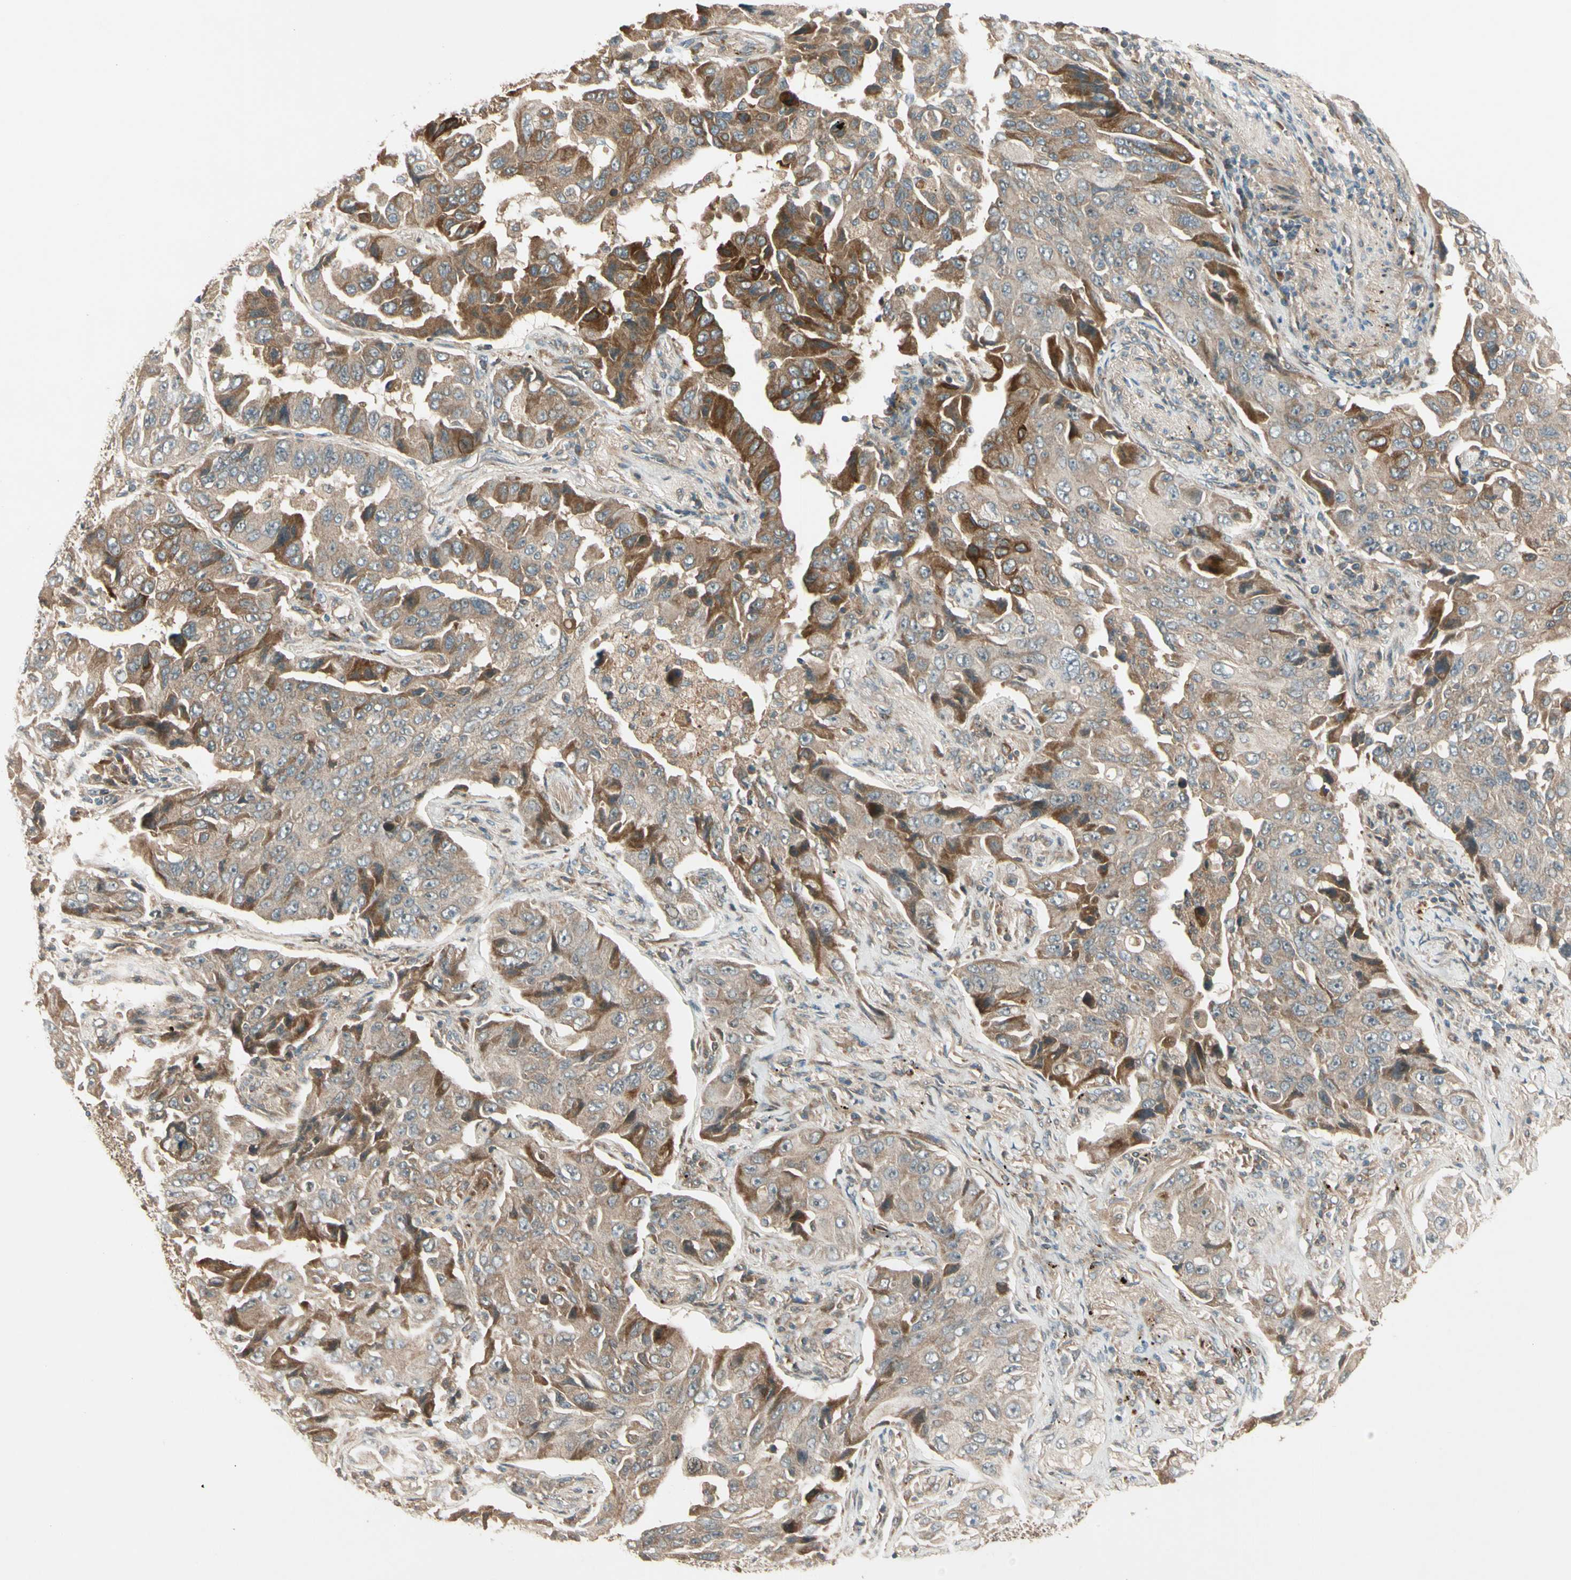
{"staining": {"intensity": "moderate", "quantity": ">75%", "location": "cytoplasmic/membranous"}, "tissue": "lung cancer", "cell_type": "Tumor cells", "image_type": "cancer", "snomed": [{"axis": "morphology", "description": "Adenocarcinoma, NOS"}, {"axis": "topography", "description": "Lung"}], "caption": "High-power microscopy captured an IHC image of lung cancer, revealing moderate cytoplasmic/membranous expression in approximately >75% of tumor cells.", "gene": "ACVR1C", "patient": {"sex": "female", "age": 65}}